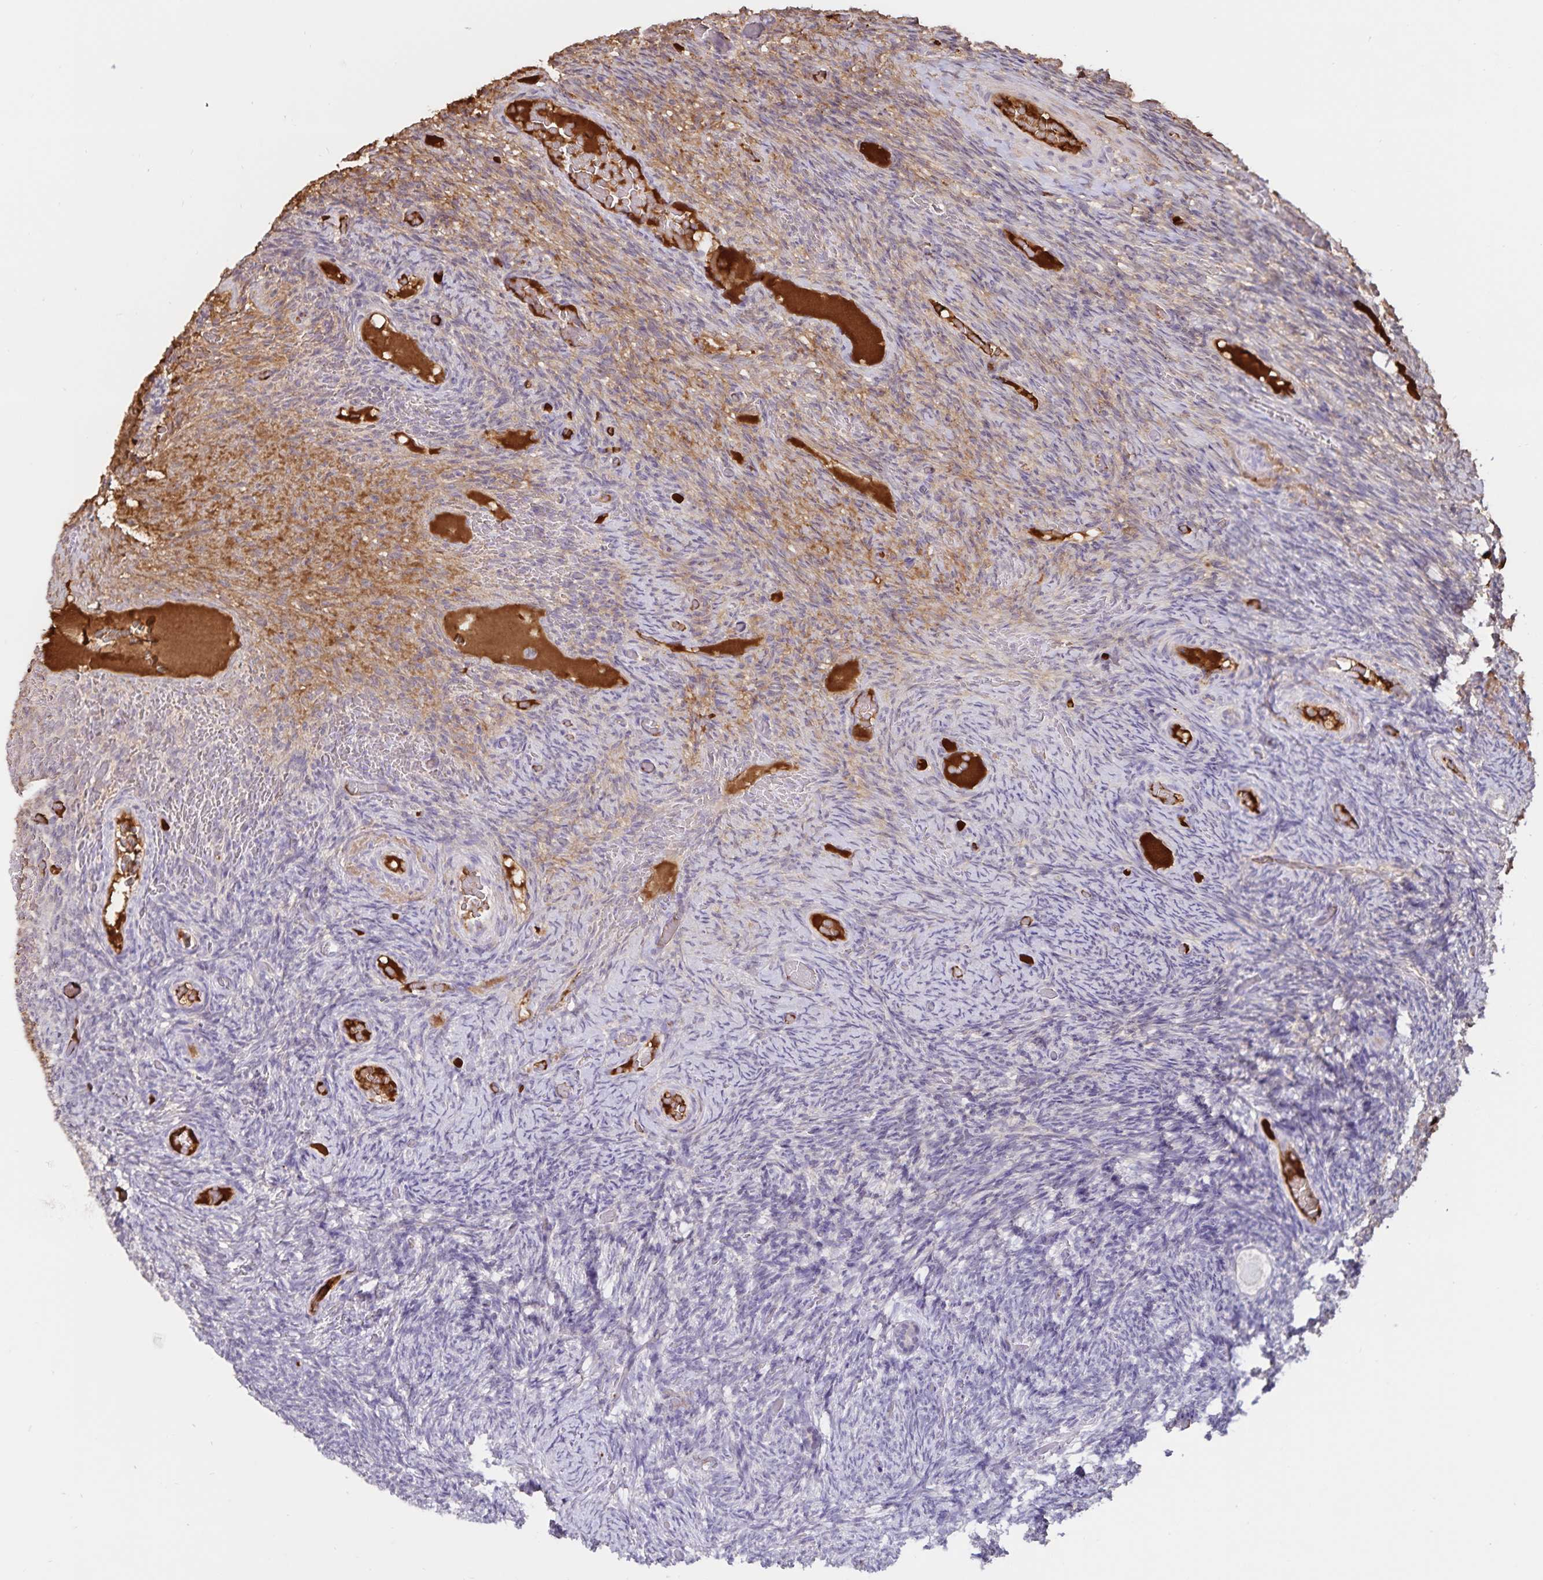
{"staining": {"intensity": "negative", "quantity": "none", "location": "none"}, "tissue": "ovary", "cell_type": "Follicle cells", "image_type": "normal", "snomed": [{"axis": "morphology", "description": "Normal tissue, NOS"}, {"axis": "topography", "description": "Ovary"}], "caption": "This is an IHC image of normal human ovary. There is no expression in follicle cells.", "gene": "FGG", "patient": {"sex": "female", "age": 34}}